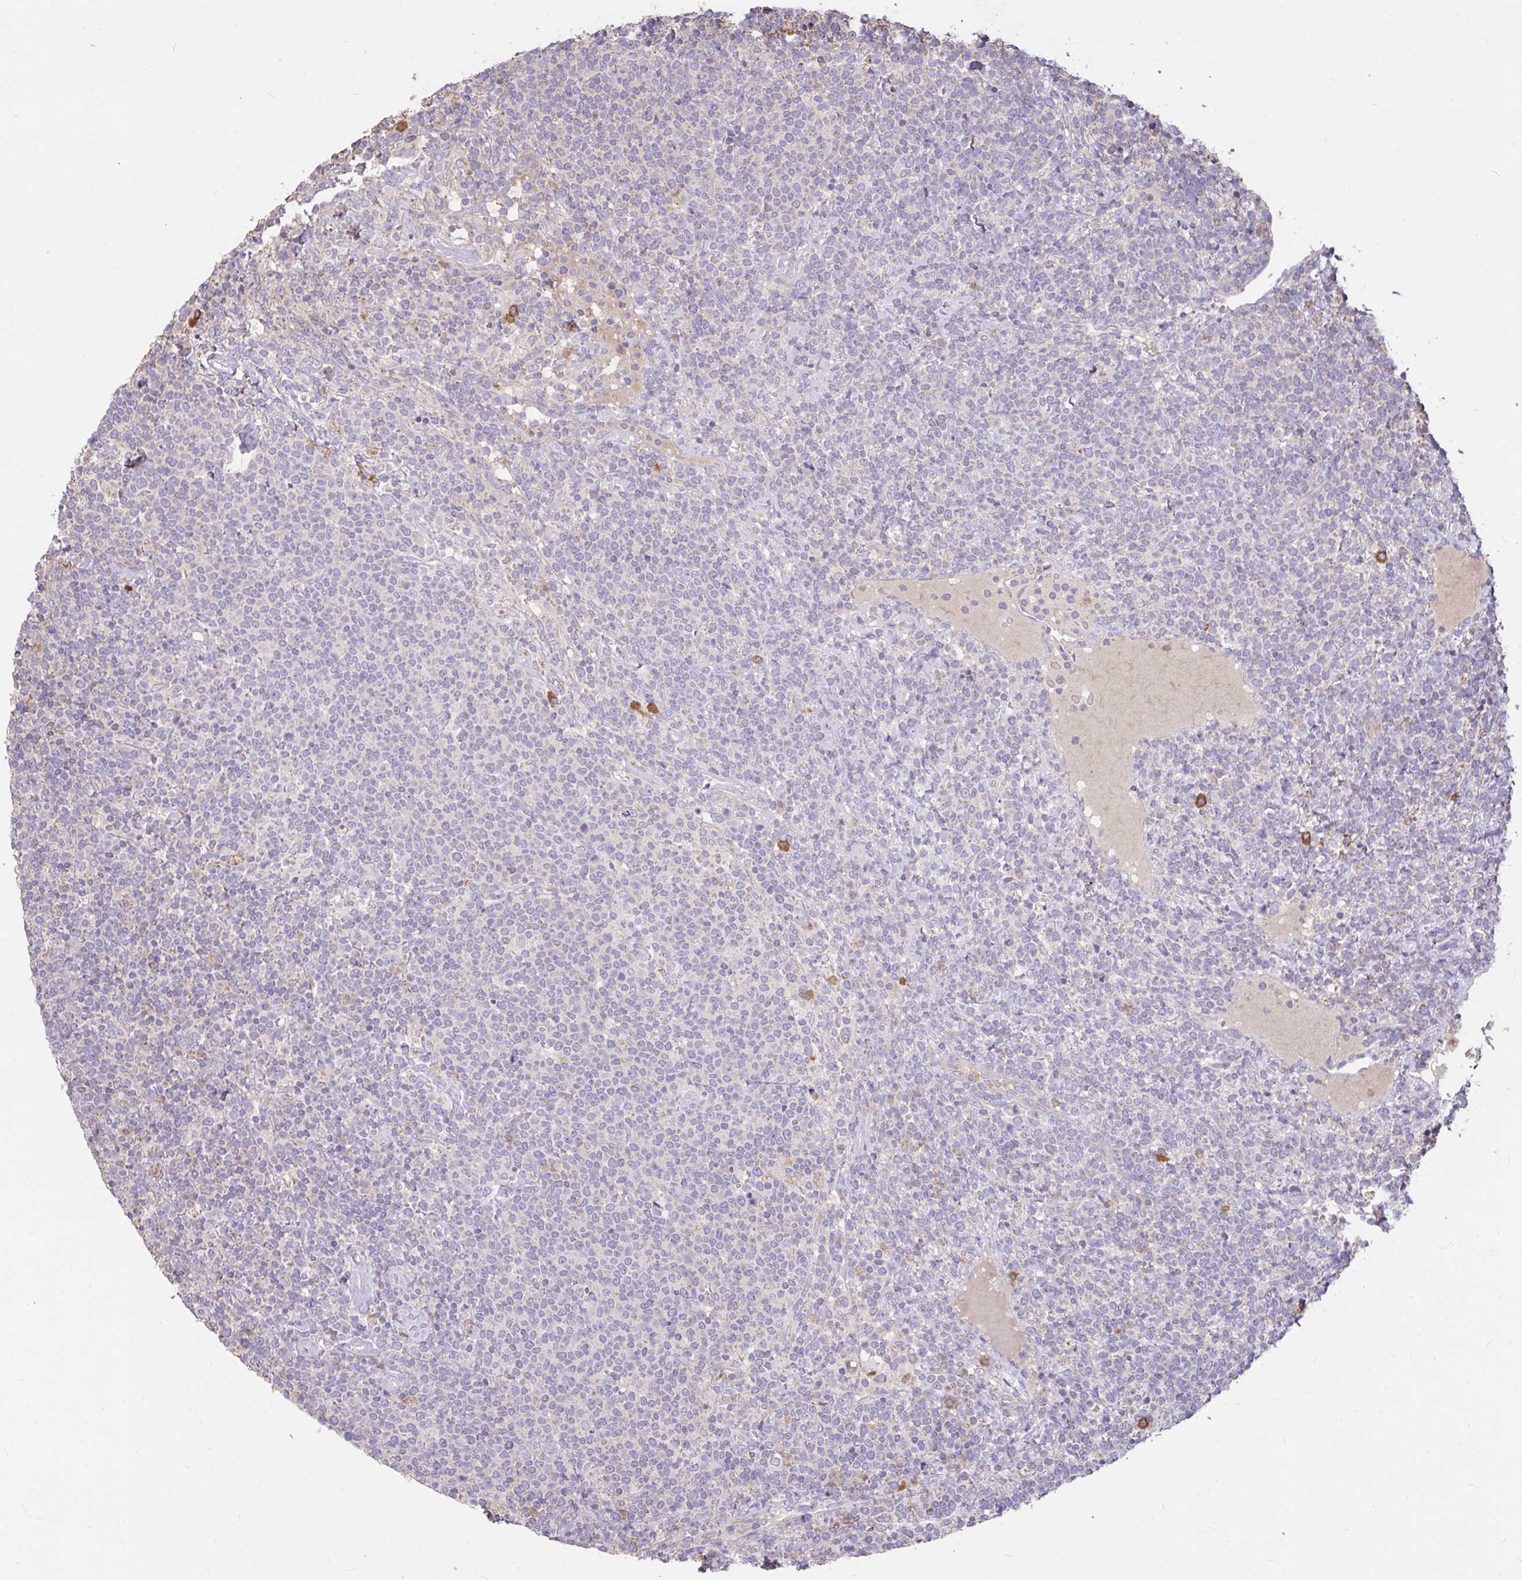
{"staining": {"intensity": "negative", "quantity": "none", "location": "none"}, "tissue": "lymphoma", "cell_type": "Tumor cells", "image_type": "cancer", "snomed": [{"axis": "morphology", "description": "Malignant lymphoma, non-Hodgkin's type, High grade"}, {"axis": "topography", "description": "Lymph node"}], "caption": "A photomicrograph of human malignant lymphoma, non-Hodgkin's type (high-grade) is negative for staining in tumor cells. (IHC, brightfield microscopy, high magnification).", "gene": "FCER1A", "patient": {"sex": "male", "age": 61}}